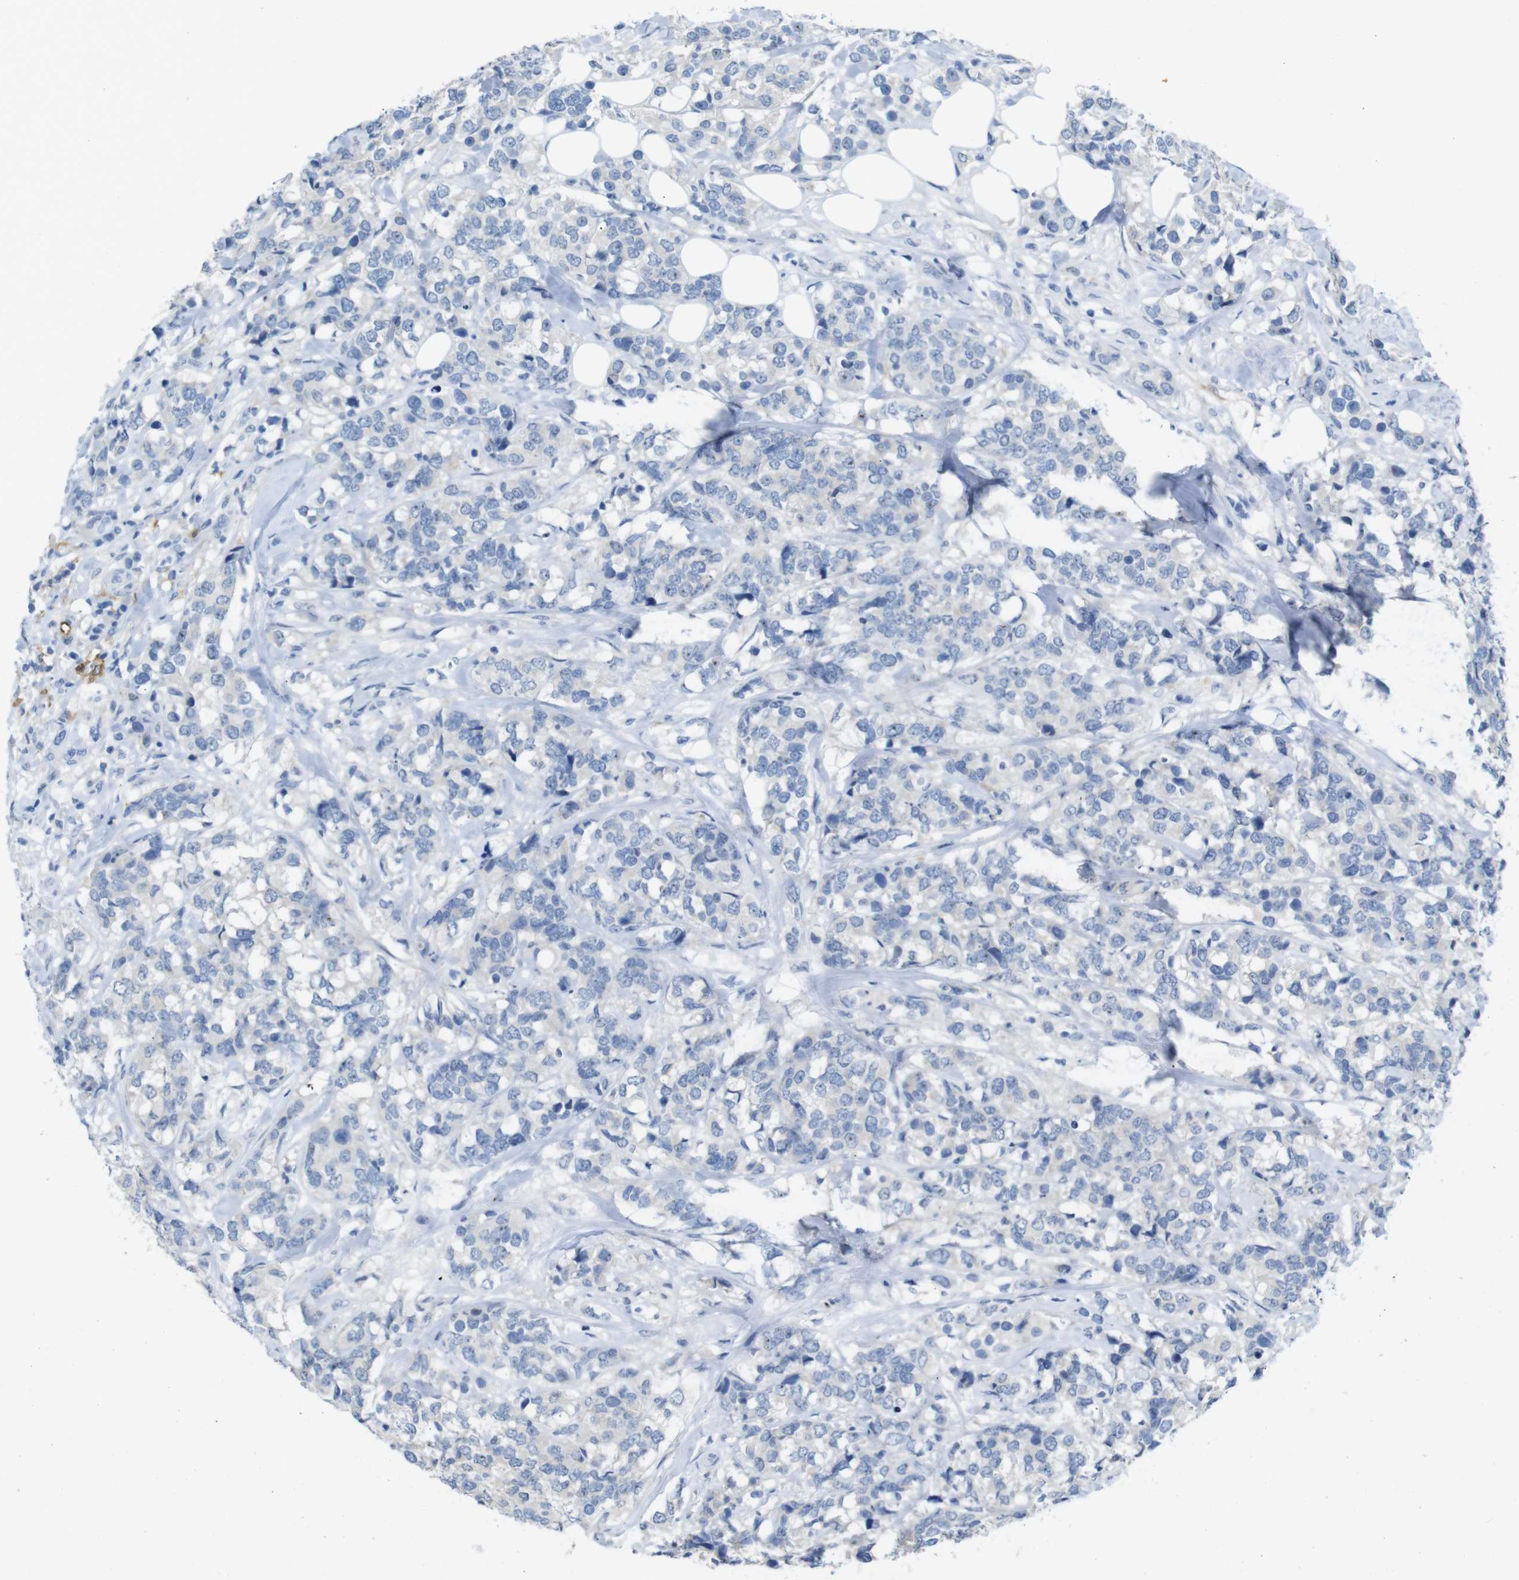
{"staining": {"intensity": "negative", "quantity": "none", "location": "none"}, "tissue": "breast cancer", "cell_type": "Tumor cells", "image_type": "cancer", "snomed": [{"axis": "morphology", "description": "Lobular carcinoma"}, {"axis": "topography", "description": "Breast"}], "caption": "This is an immunohistochemistry (IHC) image of human lobular carcinoma (breast). There is no expression in tumor cells.", "gene": "C1orf210", "patient": {"sex": "female", "age": 59}}